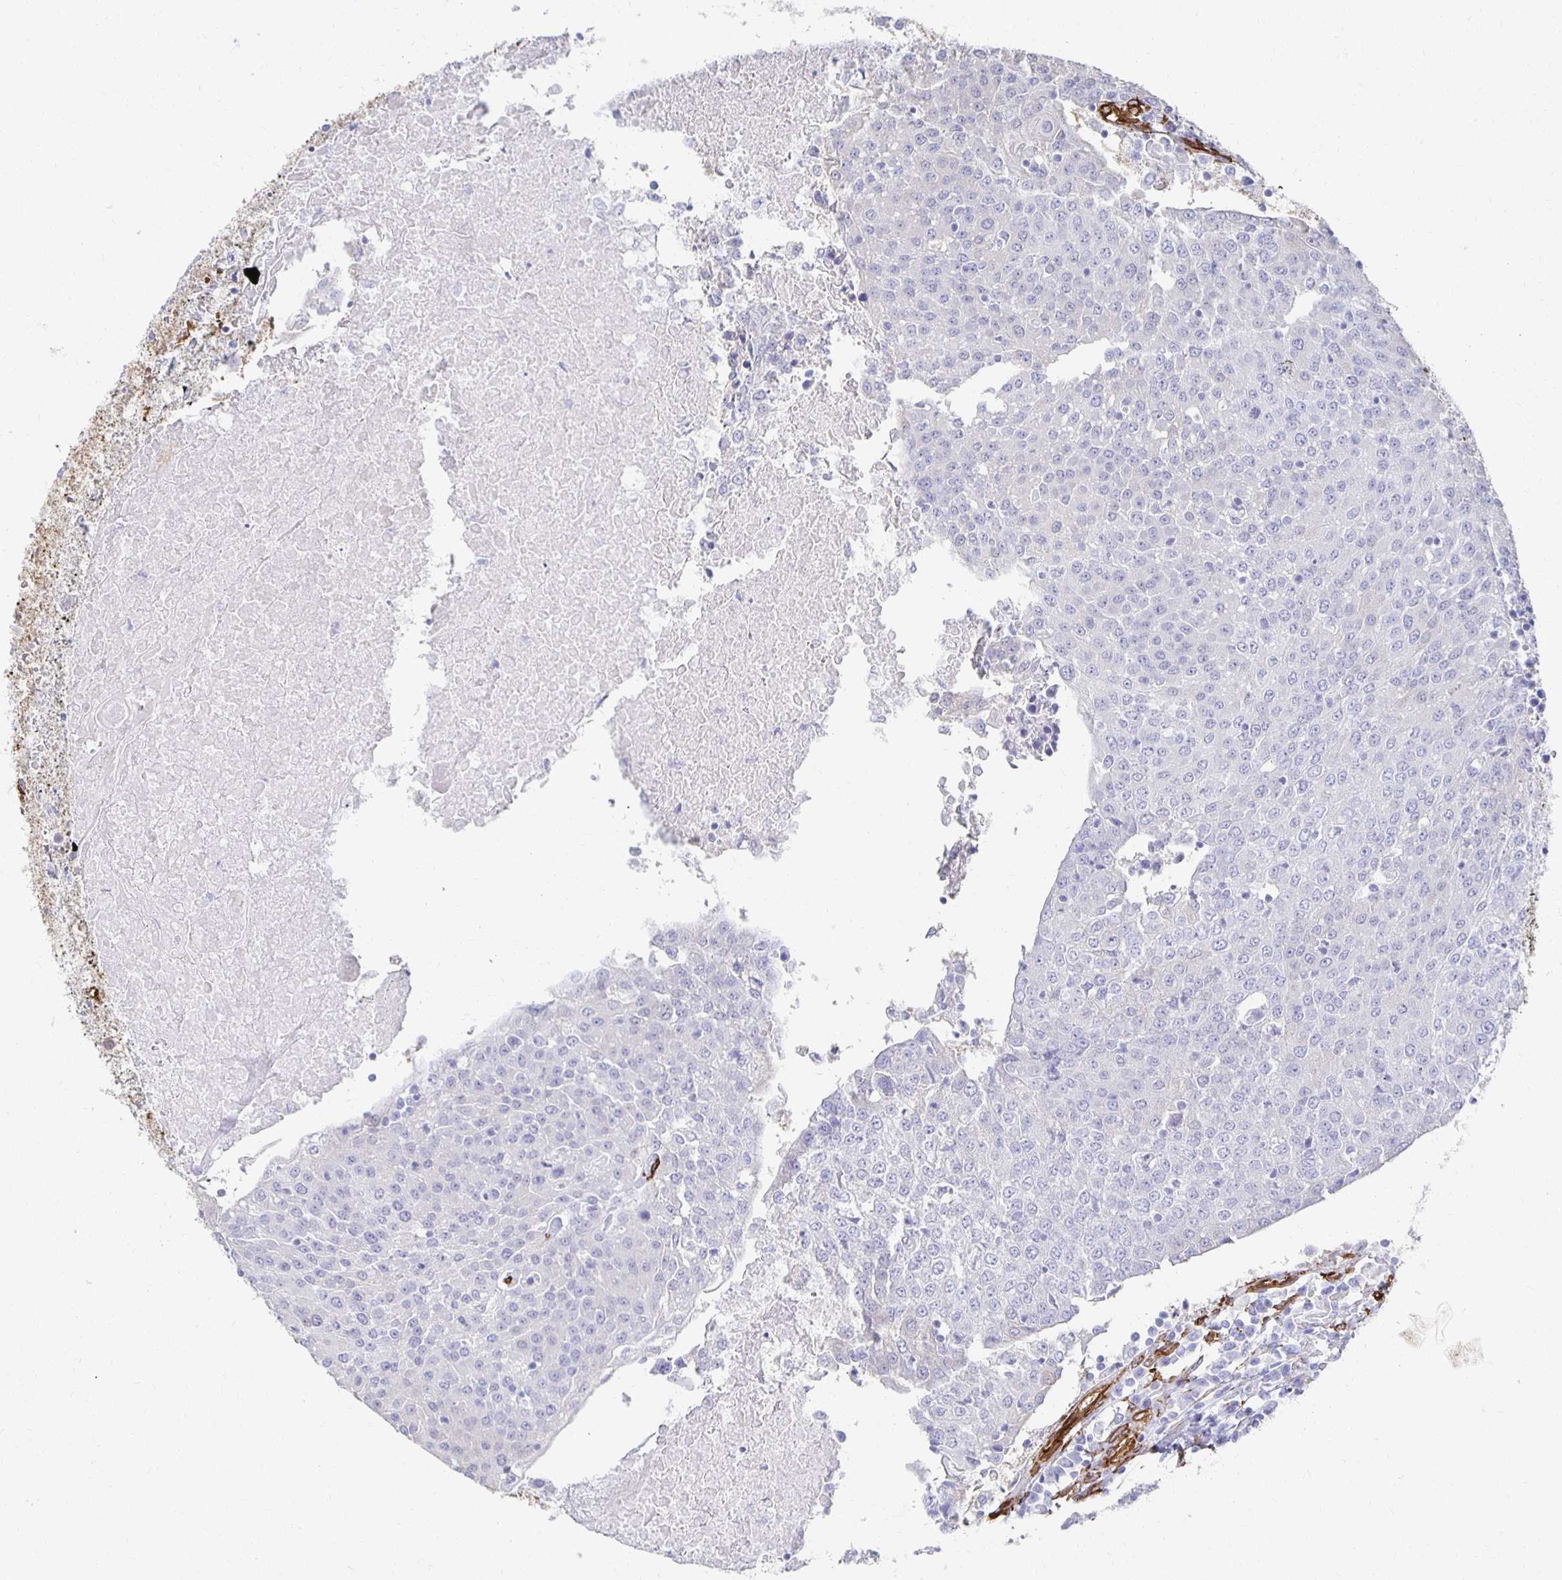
{"staining": {"intensity": "negative", "quantity": "none", "location": "none"}, "tissue": "urothelial cancer", "cell_type": "Tumor cells", "image_type": "cancer", "snomed": [{"axis": "morphology", "description": "Urothelial carcinoma, High grade"}, {"axis": "topography", "description": "Urinary bladder"}], "caption": "Immunohistochemistry (IHC) micrograph of neoplastic tissue: urothelial carcinoma (high-grade) stained with DAB (3,3'-diaminobenzidine) reveals no significant protein staining in tumor cells.", "gene": "VIPR2", "patient": {"sex": "female", "age": 85}}